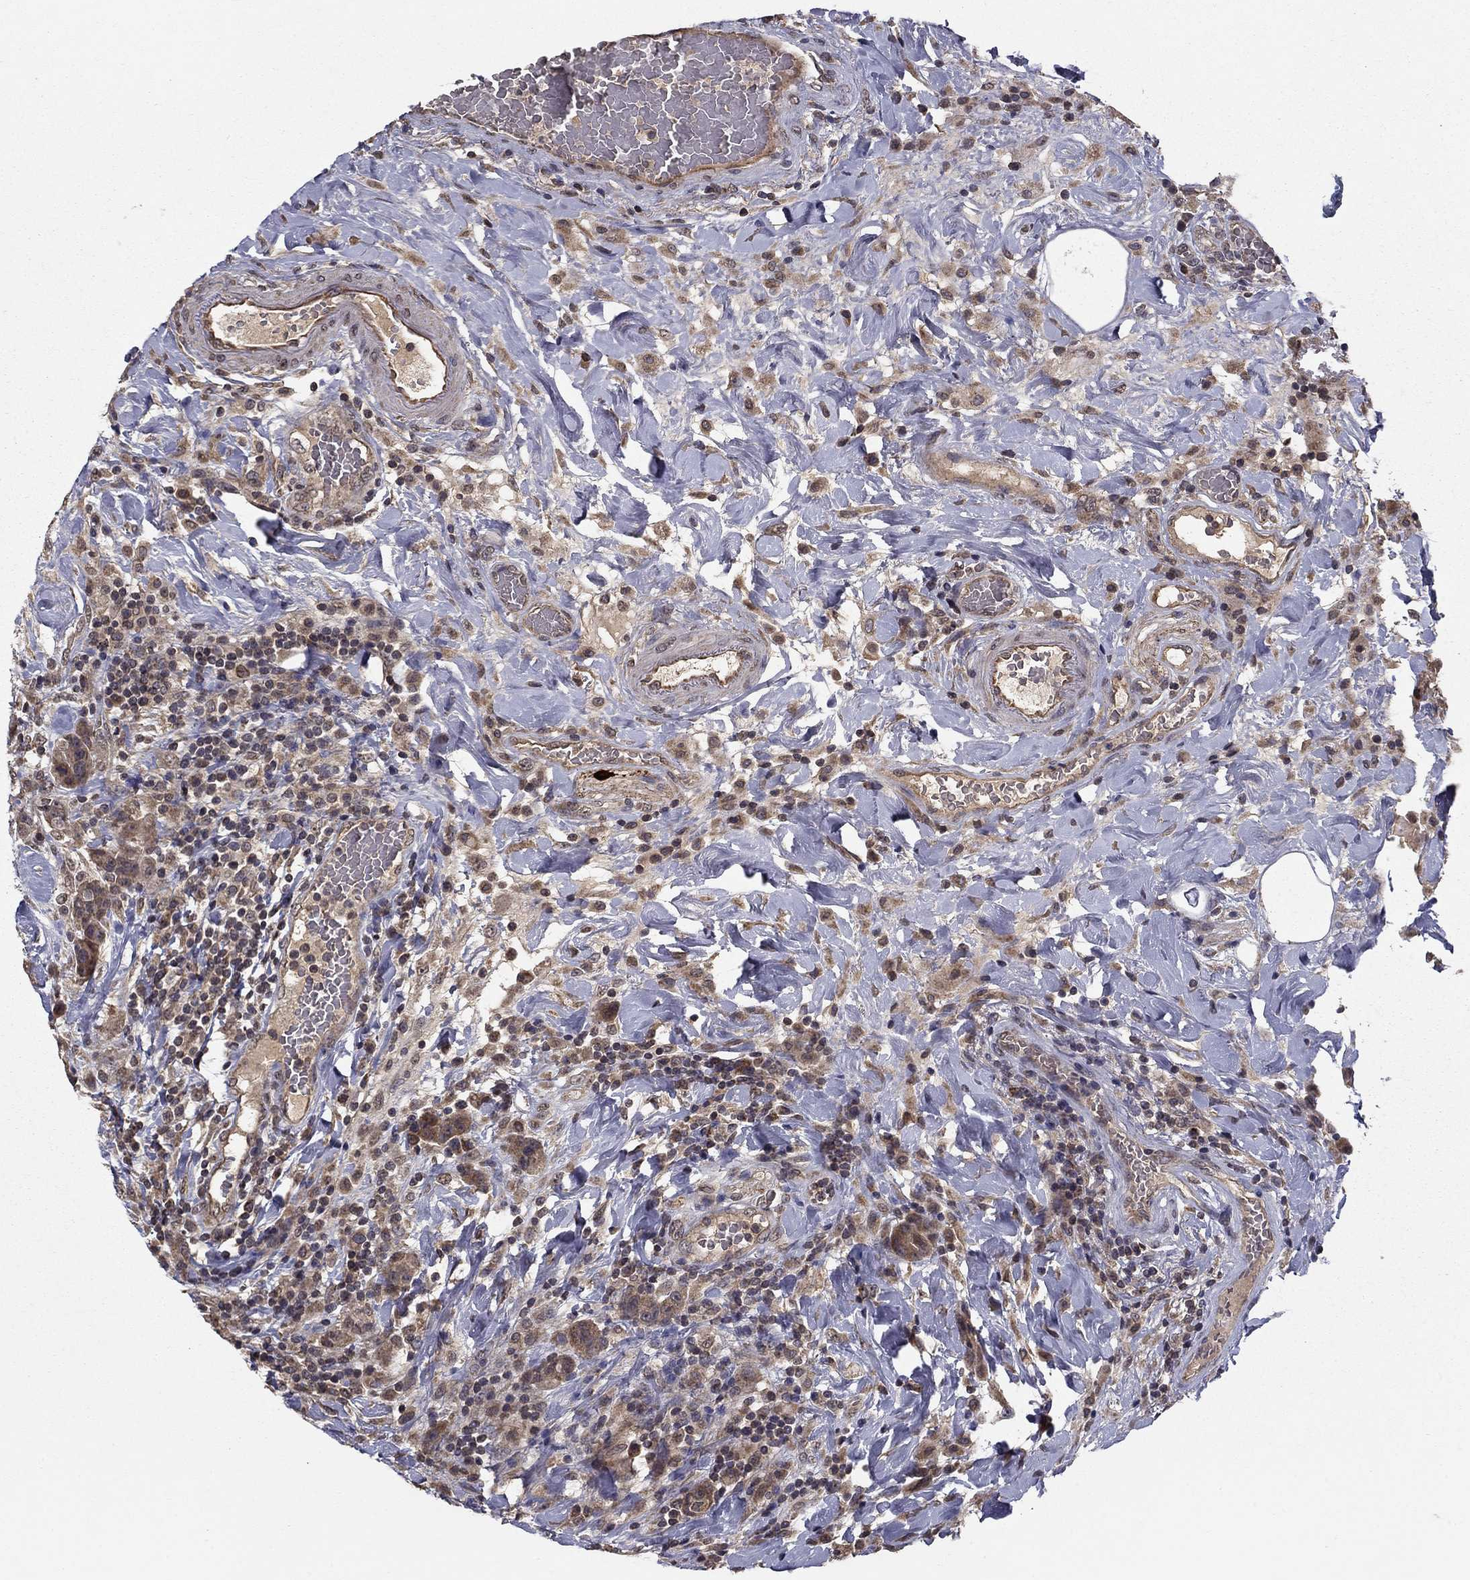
{"staining": {"intensity": "weak", "quantity": "<25%", "location": "cytoplasmic/membranous"}, "tissue": "colorectal cancer", "cell_type": "Tumor cells", "image_type": "cancer", "snomed": [{"axis": "morphology", "description": "Adenocarcinoma, NOS"}, {"axis": "topography", "description": "Colon"}], "caption": "DAB (3,3'-diaminobenzidine) immunohistochemical staining of human colorectal adenocarcinoma exhibits no significant positivity in tumor cells. The staining is performed using DAB (3,3'-diaminobenzidine) brown chromogen with nuclei counter-stained in using hematoxylin.", "gene": "SLC2A13", "patient": {"sex": "female", "age": 69}}